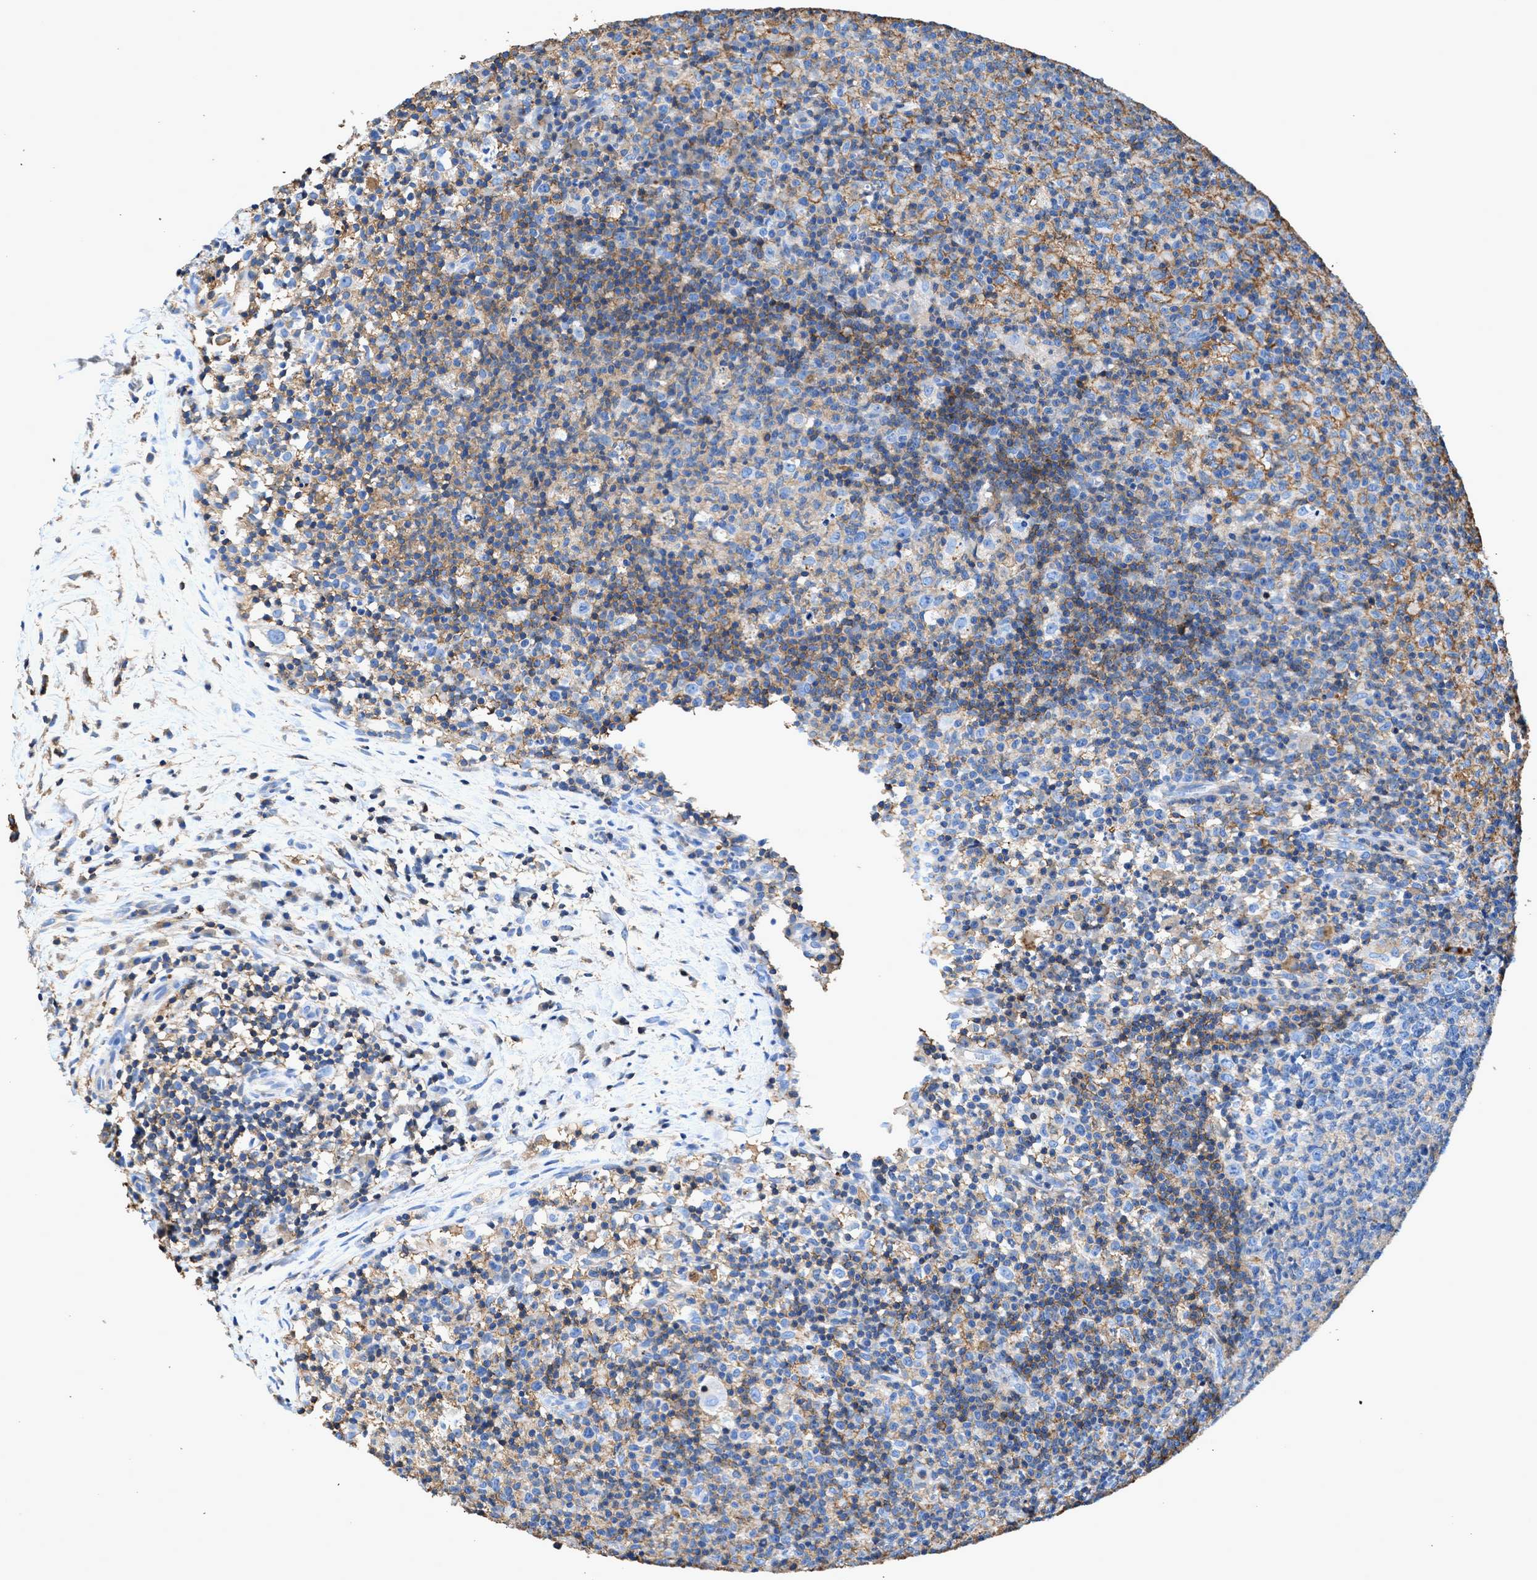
{"staining": {"intensity": "negative", "quantity": "none", "location": "none"}, "tissue": "lymph node", "cell_type": "Germinal center cells", "image_type": "normal", "snomed": [{"axis": "morphology", "description": "Normal tissue, NOS"}, {"axis": "morphology", "description": "Inflammation, NOS"}, {"axis": "topography", "description": "Lymph node"}], "caption": "This is an immunohistochemistry (IHC) photomicrograph of normal human lymph node. There is no expression in germinal center cells.", "gene": "KCNQ4", "patient": {"sex": "male", "age": 55}}